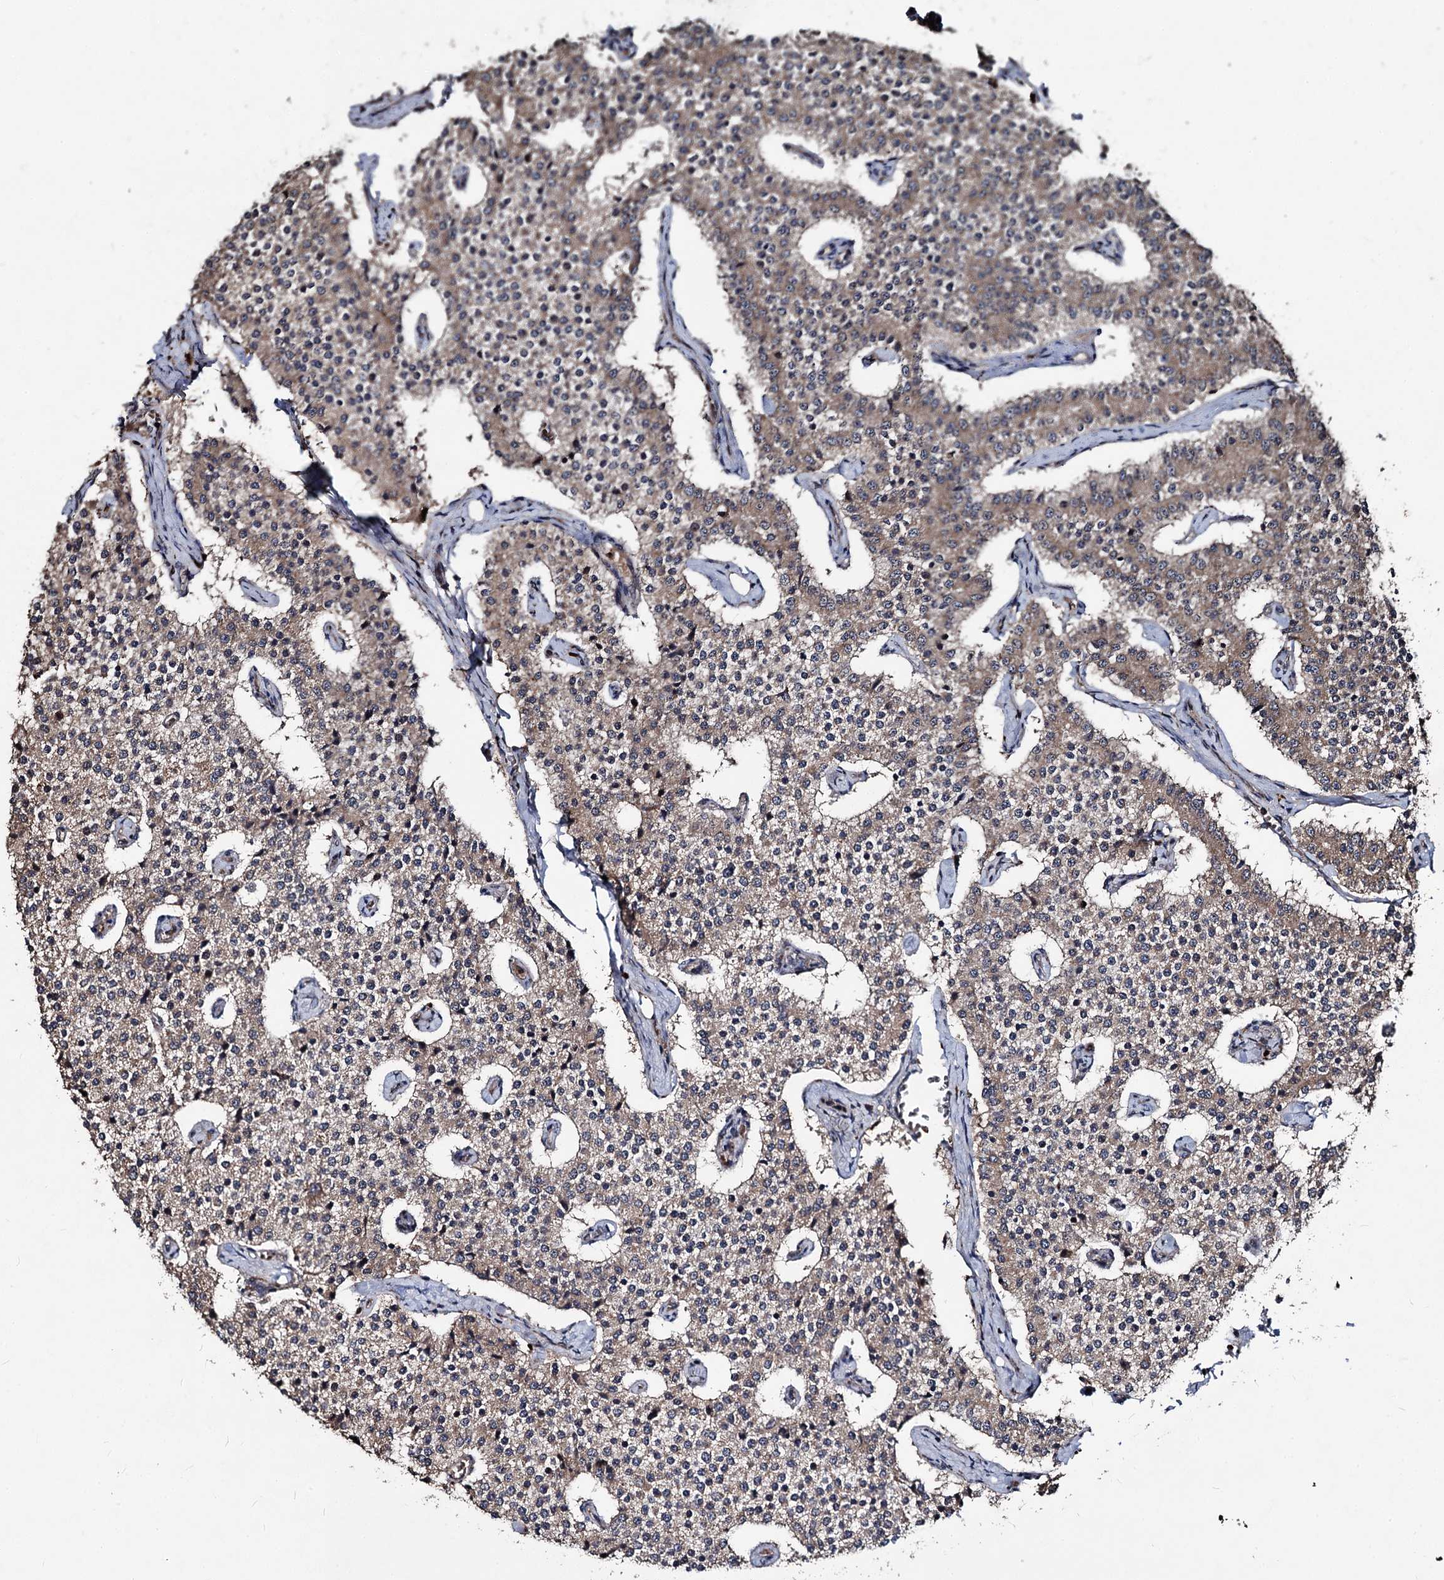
{"staining": {"intensity": "weak", "quantity": "25%-75%", "location": "cytoplasmic/membranous"}, "tissue": "carcinoid", "cell_type": "Tumor cells", "image_type": "cancer", "snomed": [{"axis": "morphology", "description": "Carcinoid, malignant, NOS"}, {"axis": "topography", "description": "Colon"}], "caption": "Carcinoid was stained to show a protein in brown. There is low levels of weak cytoplasmic/membranous expression in approximately 25%-75% of tumor cells.", "gene": "BCL2L2", "patient": {"sex": "female", "age": 52}}